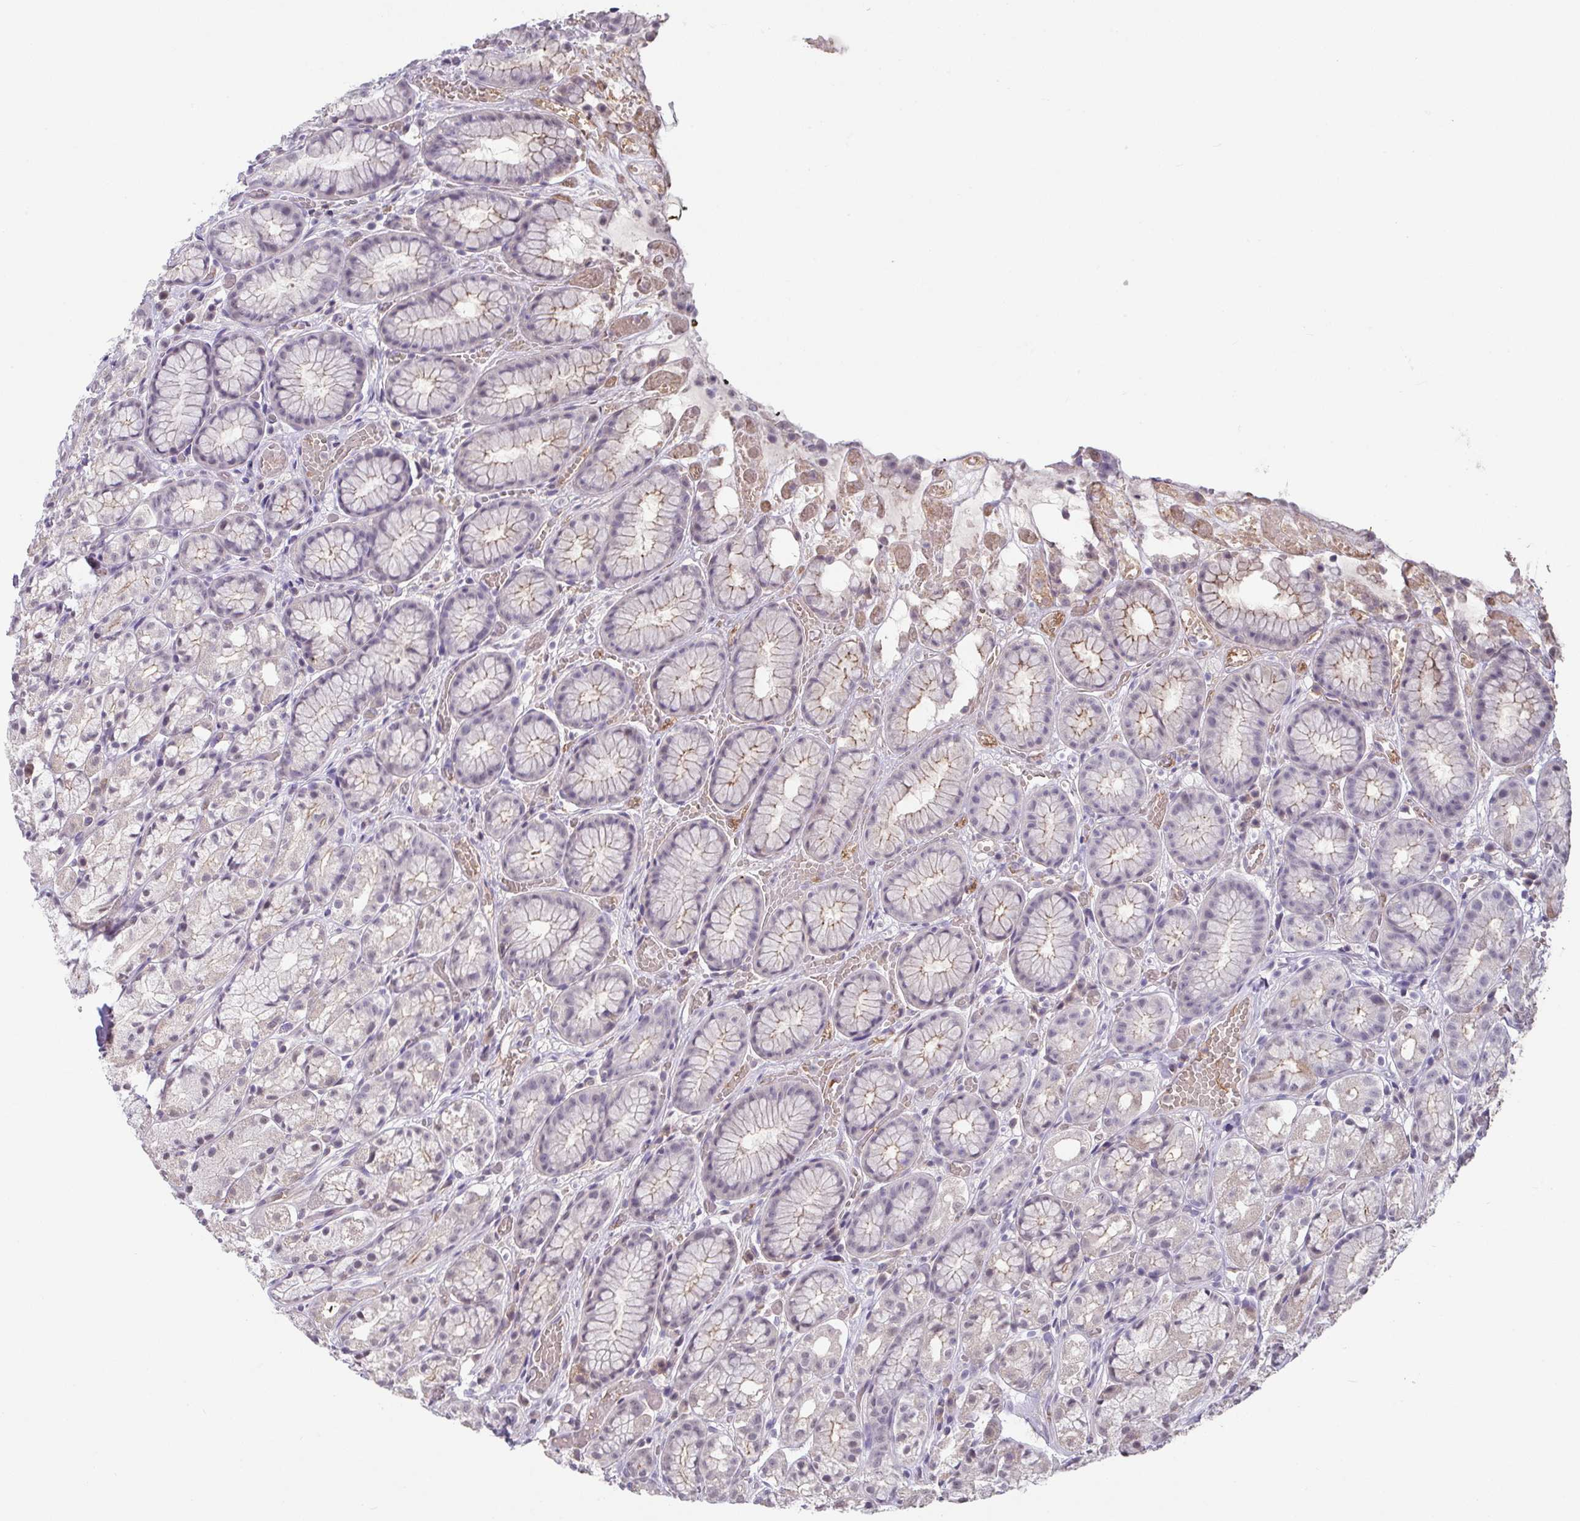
{"staining": {"intensity": "weak", "quantity": "<25%", "location": "cytoplasmic/membranous,nuclear"}, "tissue": "stomach", "cell_type": "Glandular cells", "image_type": "normal", "snomed": [{"axis": "morphology", "description": "Normal tissue, NOS"}, {"axis": "topography", "description": "Smooth muscle"}, {"axis": "topography", "description": "Stomach"}], "caption": "High magnification brightfield microscopy of unremarkable stomach stained with DAB (brown) and counterstained with hematoxylin (blue): glandular cells show no significant positivity. The staining is performed using DAB (3,3'-diaminobenzidine) brown chromogen with nuclei counter-stained in using hematoxylin.", "gene": "GLTPD2", "patient": {"sex": "male", "age": 70}}